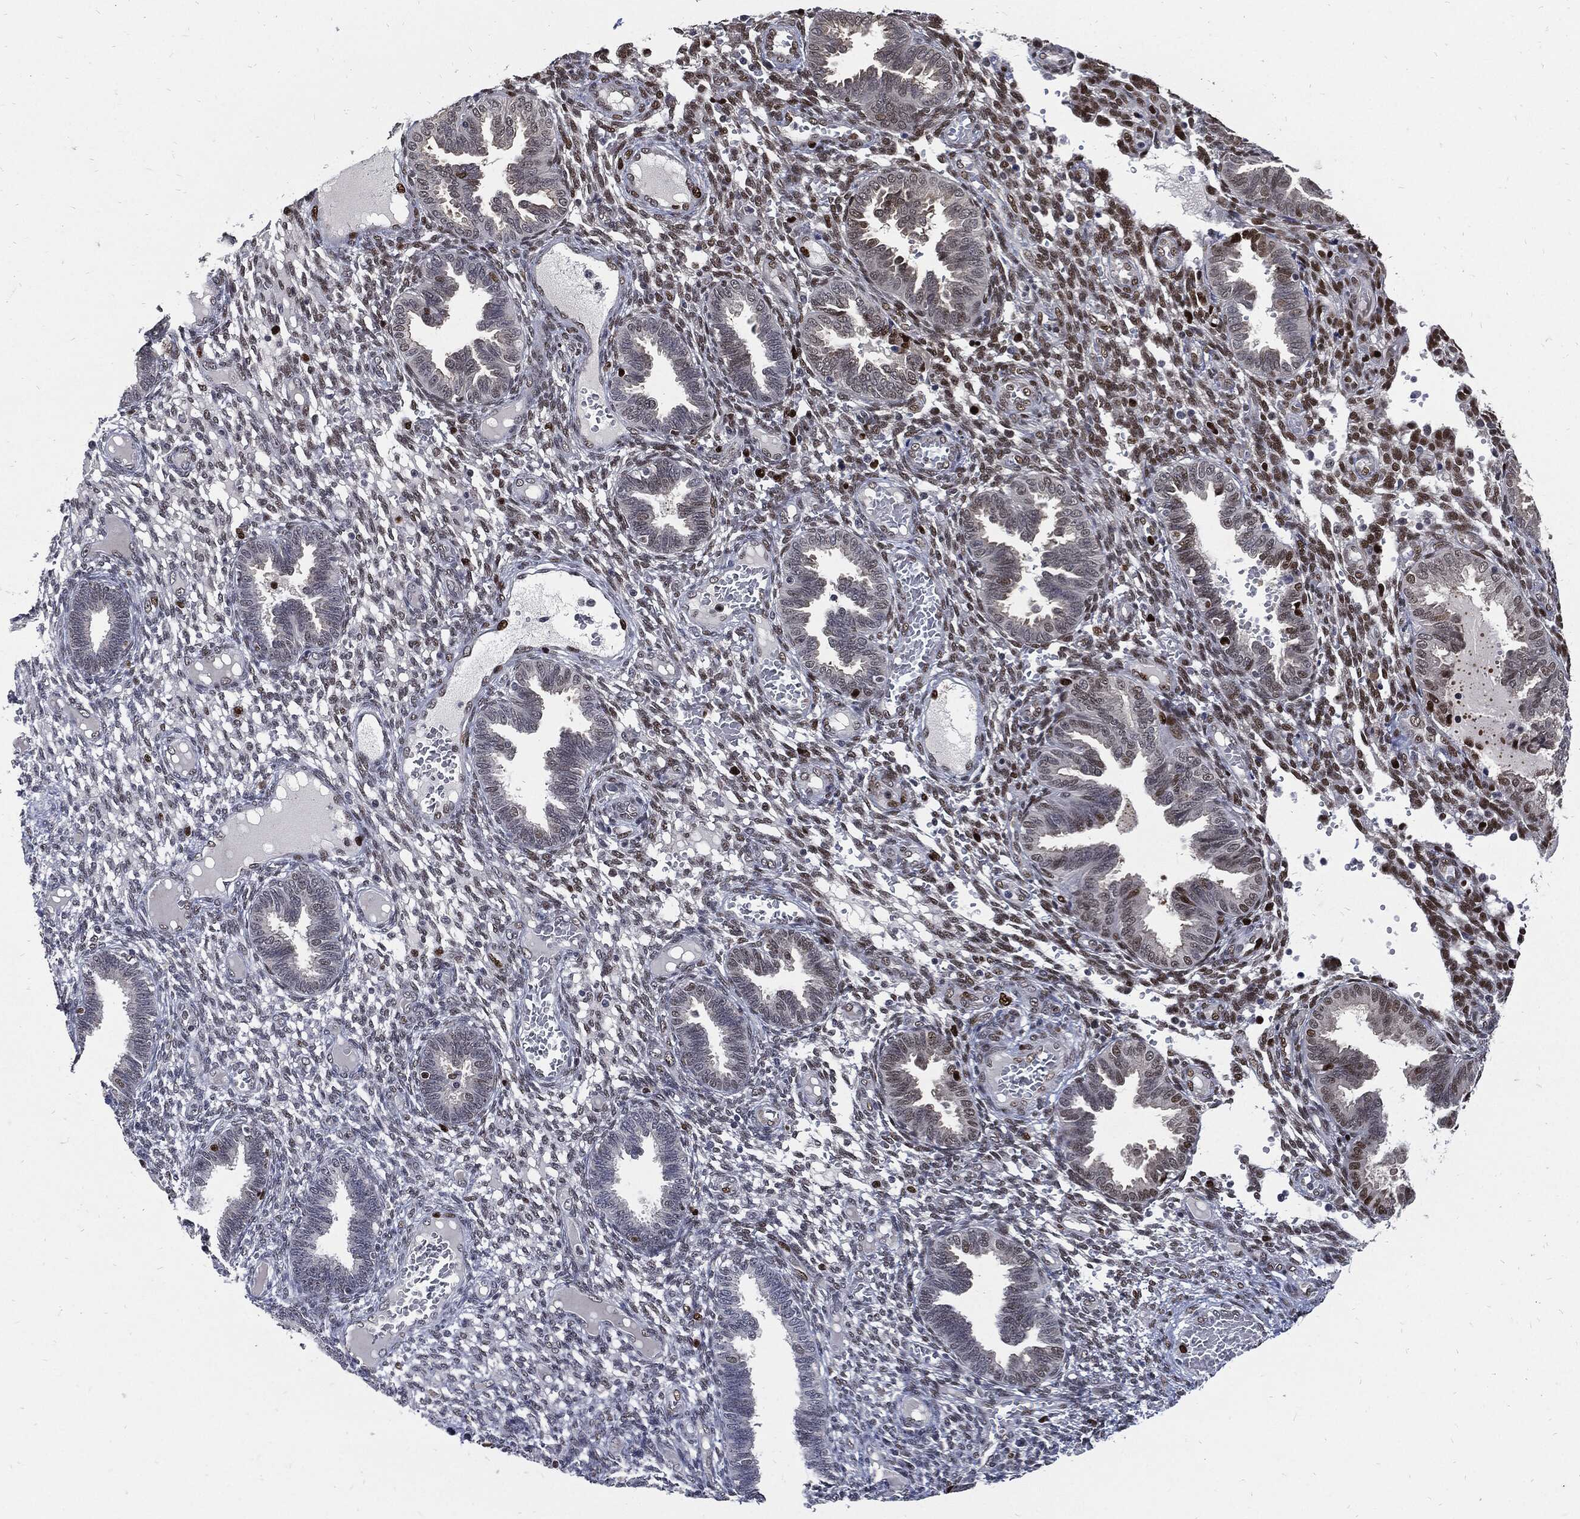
{"staining": {"intensity": "moderate", "quantity": "<25%", "location": "nuclear"}, "tissue": "endometrium", "cell_type": "Cells in endometrial stroma", "image_type": "normal", "snomed": [{"axis": "morphology", "description": "Normal tissue, NOS"}, {"axis": "topography", "description": "Endometrium"}], "caption": "Protein staining of benign endometrium reveals moderate nuclear expression in approximately <25% of cells in endometrial stroma. Ihc stains the protein of interest in brown and the nuclei are stained blue.", "gene": "NBN", "patient": {"sex": "female", "age": 42}}